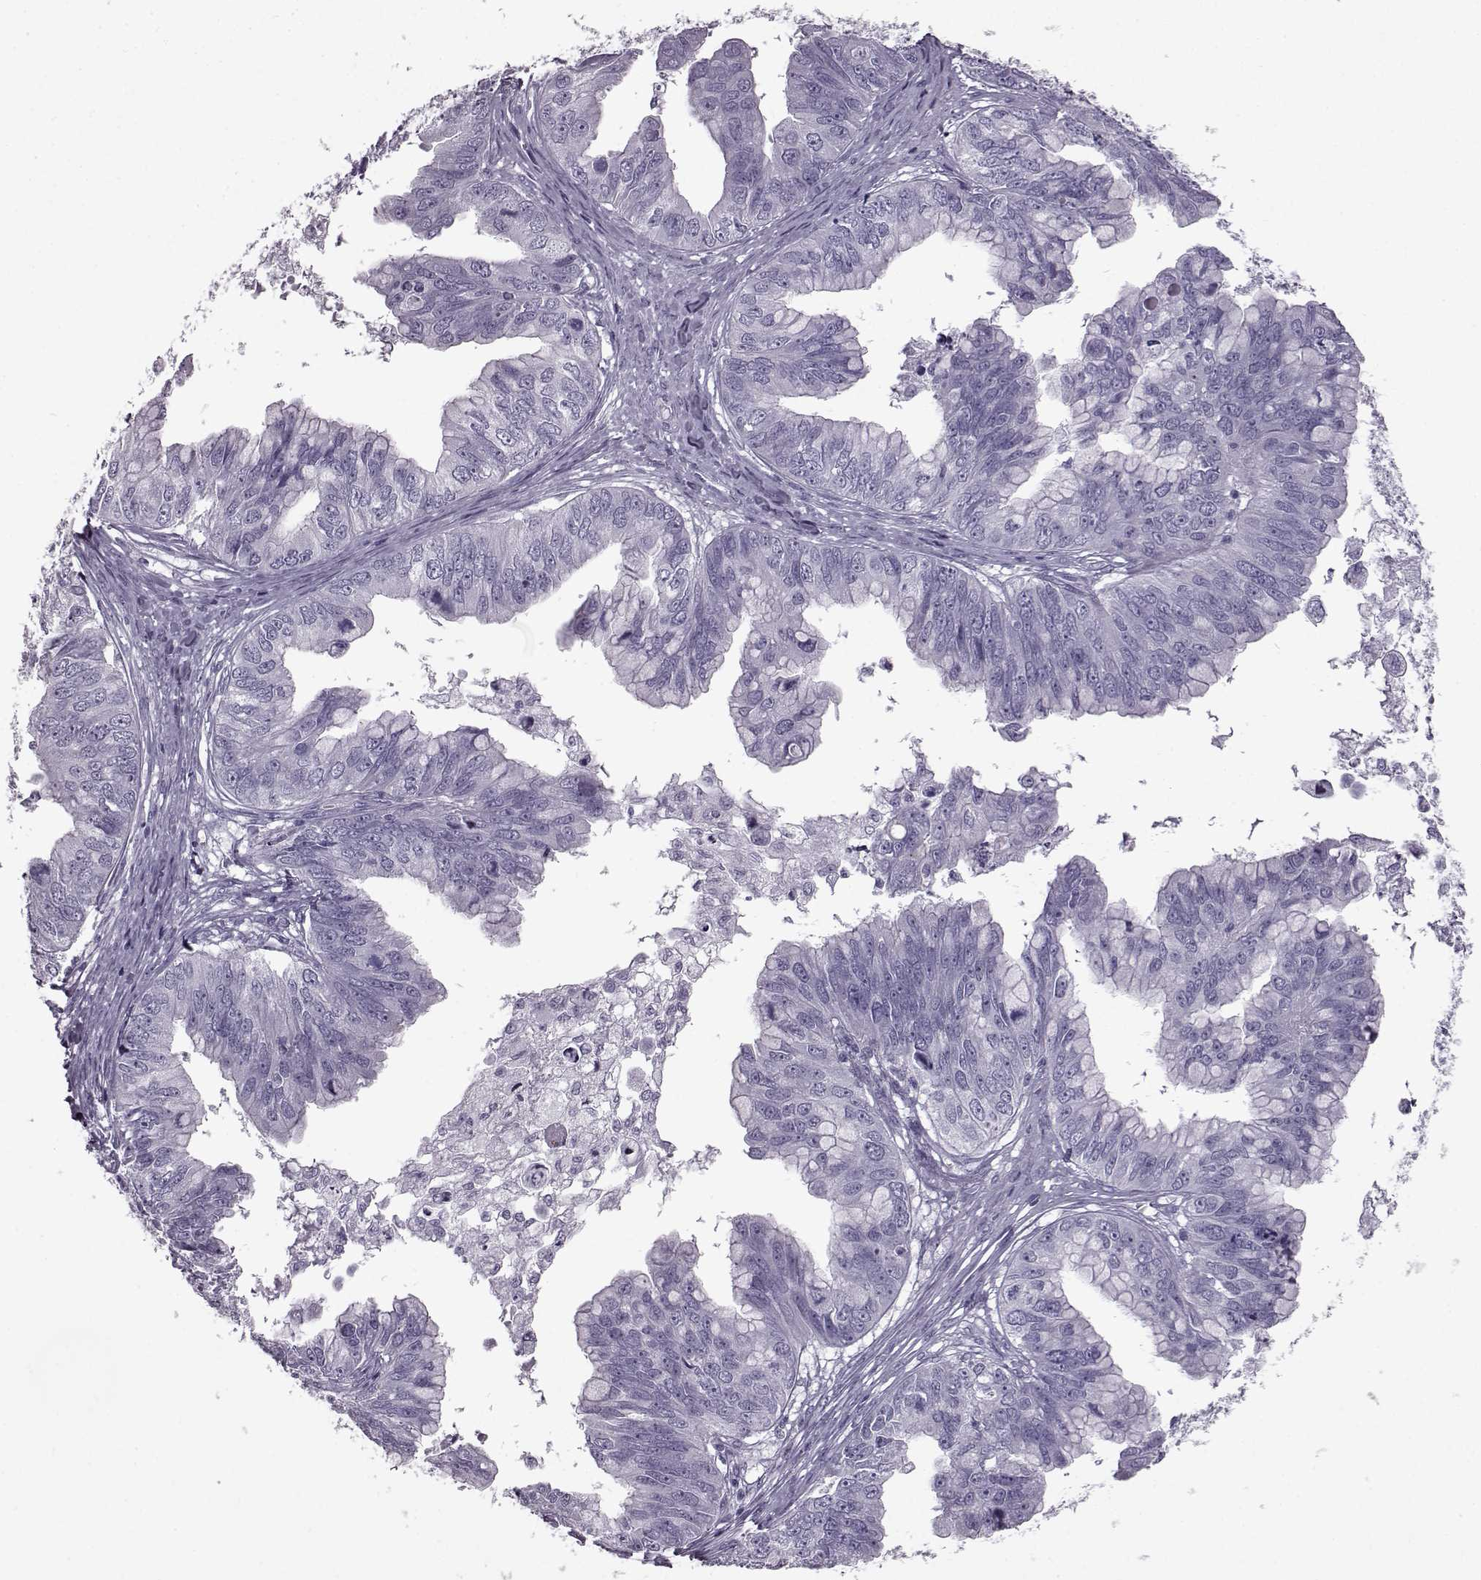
{"staining": {"intensity": "negative", "quantity": "none", "location": "none"}, "tissue": "ovarian cancer", "cell_type": "Tumor cells", "image_type": "cancer", "snomed": [{"axis": "morphology", "description": "Cystadenocarcinoma, mucinous, NOS"}, {"axis": "topography", "description": "Ovary"}], "caption": "Immunohistochemical staining of human mucinous cystadenocarcinoma (ovarian) displays no significant positivity in tumor cells.", "gene": "SLC28A2", "patient": {"sex": "female", "age": 76}}